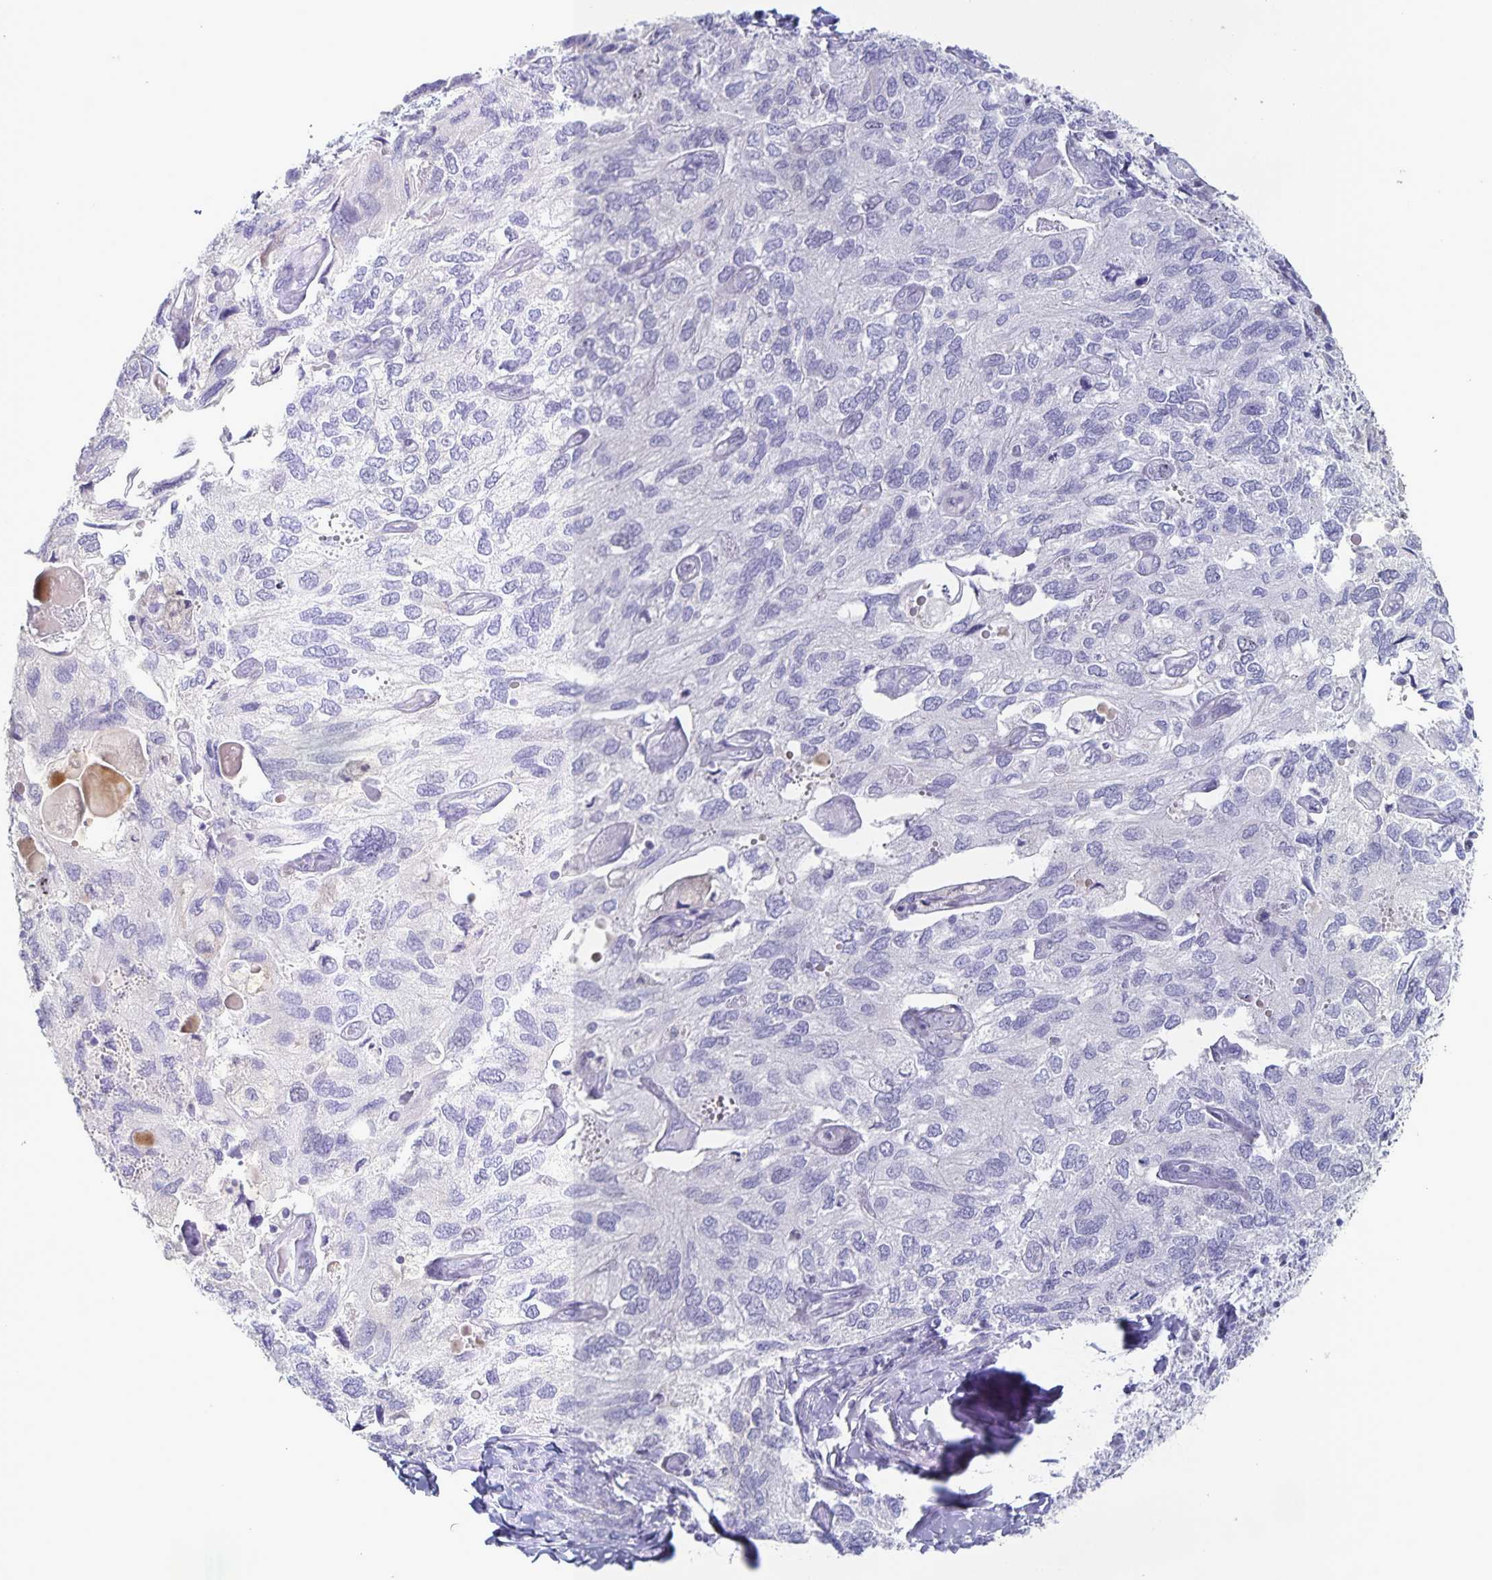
{"staining": {"intensity": "negative", "quantity": "none", "location": "none"}, "tissue": "endometrial cancer", "cell_type": "Tumor cells", "image_type": "cancer", "snomed": [{"axis": "morphology", "description": "Carcinoma, NOS"}, {"axis": "topography", "description": "Uterus"}], "caption": "Immunohistochemical staining of human endometrial carcinoma displays no significant expression in tumor cells.", "gene": "CENPH", "patient": {"sex": "female", "age": 76}}